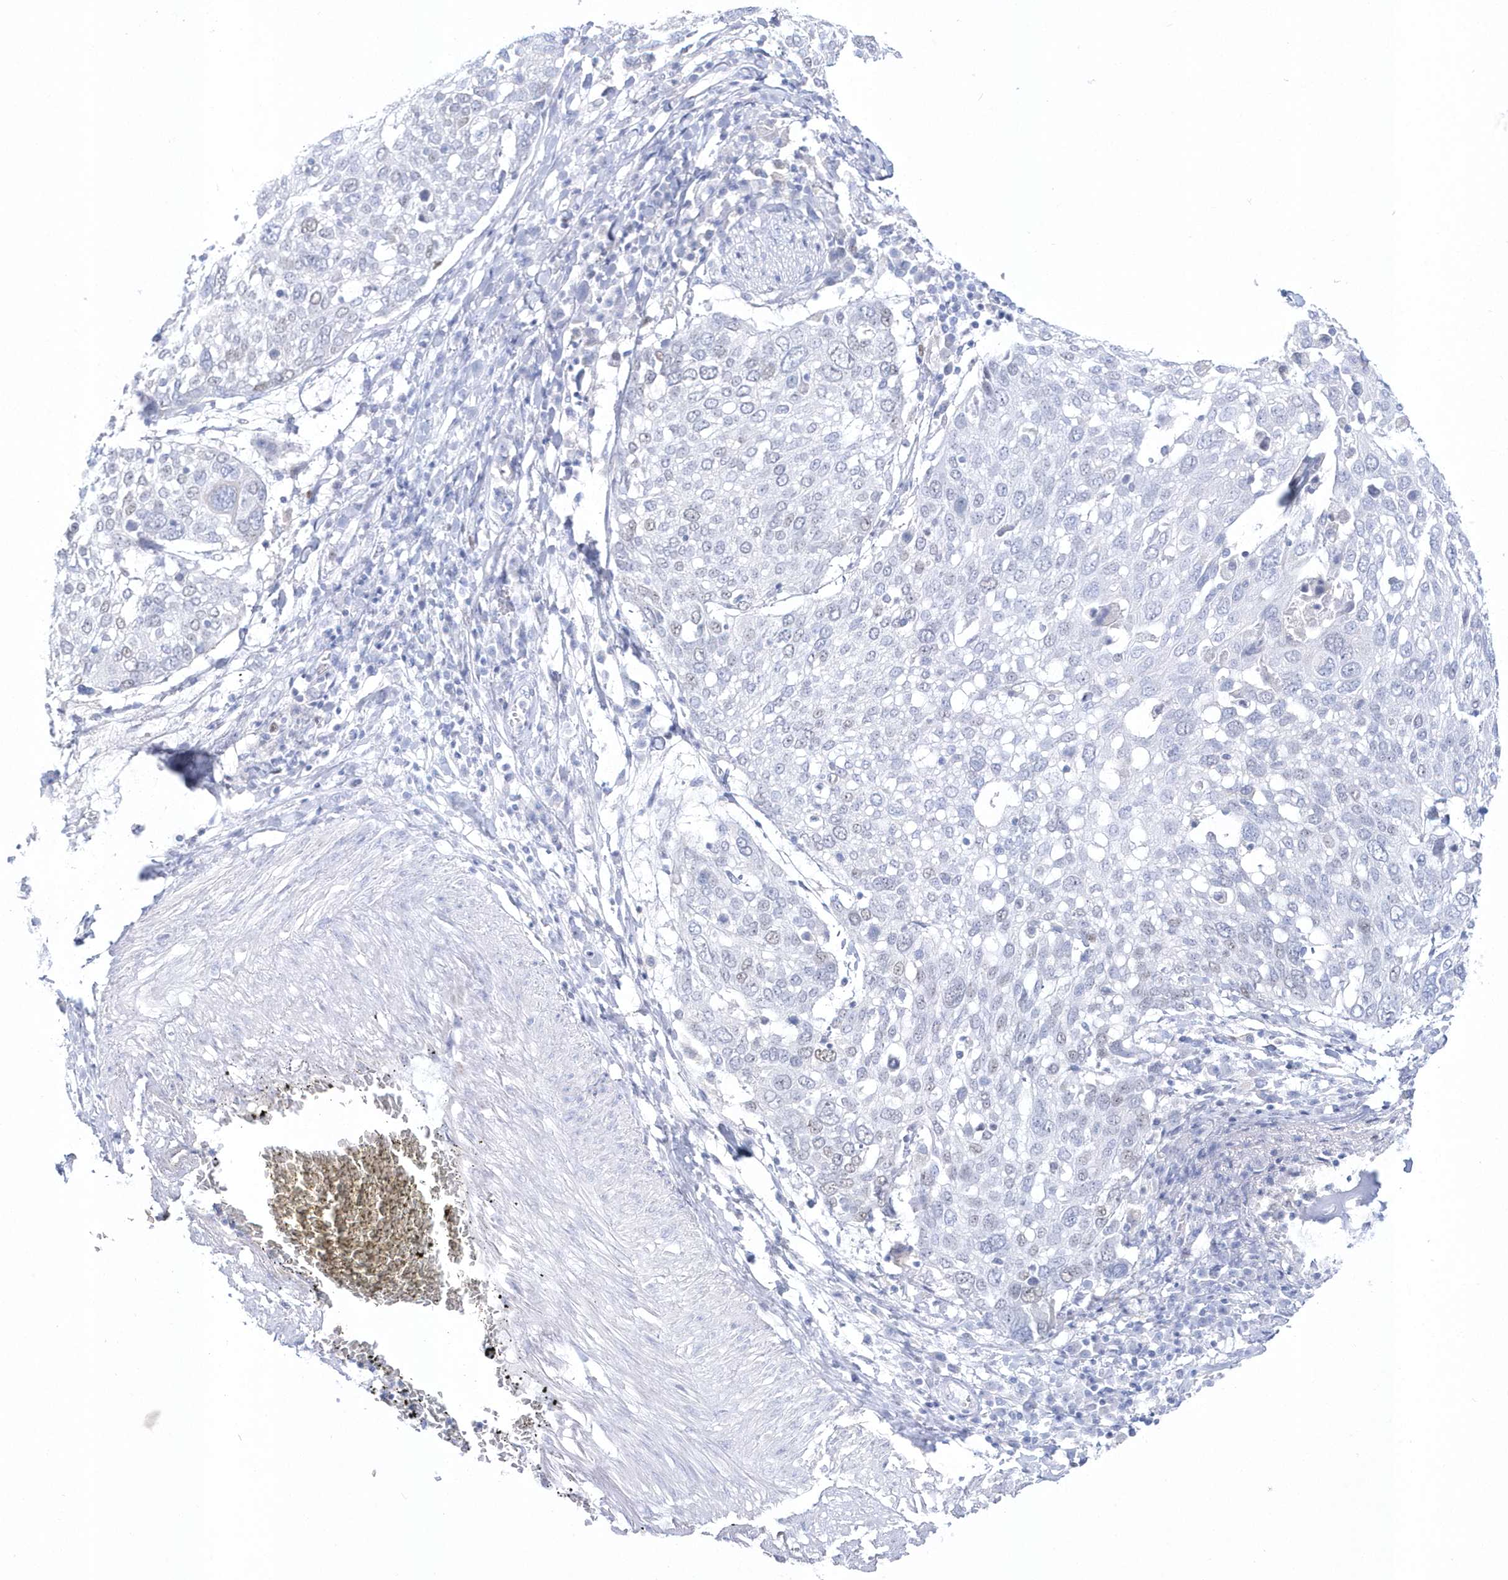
{"staining": {"intensity": "negative", "quantity": "none", "location": "none"}, "tissue": "lung cancer", "cell_type": "Tumor cells", "image_type": "cancer", "snomed": [{"axis": "morphology", "description": "Squamous cell carcinoma, NOS"}, {"axis": "topography", "description": "Lung"}], "caption": "High power microscopy micrograph of an immunohistochemistry photomicrograph of lung squamous cell carcinoma, revealing no significant positivity in tumor cells.", "gene": "TMCO6", "patient": {"sex": "male", "age": 65}}